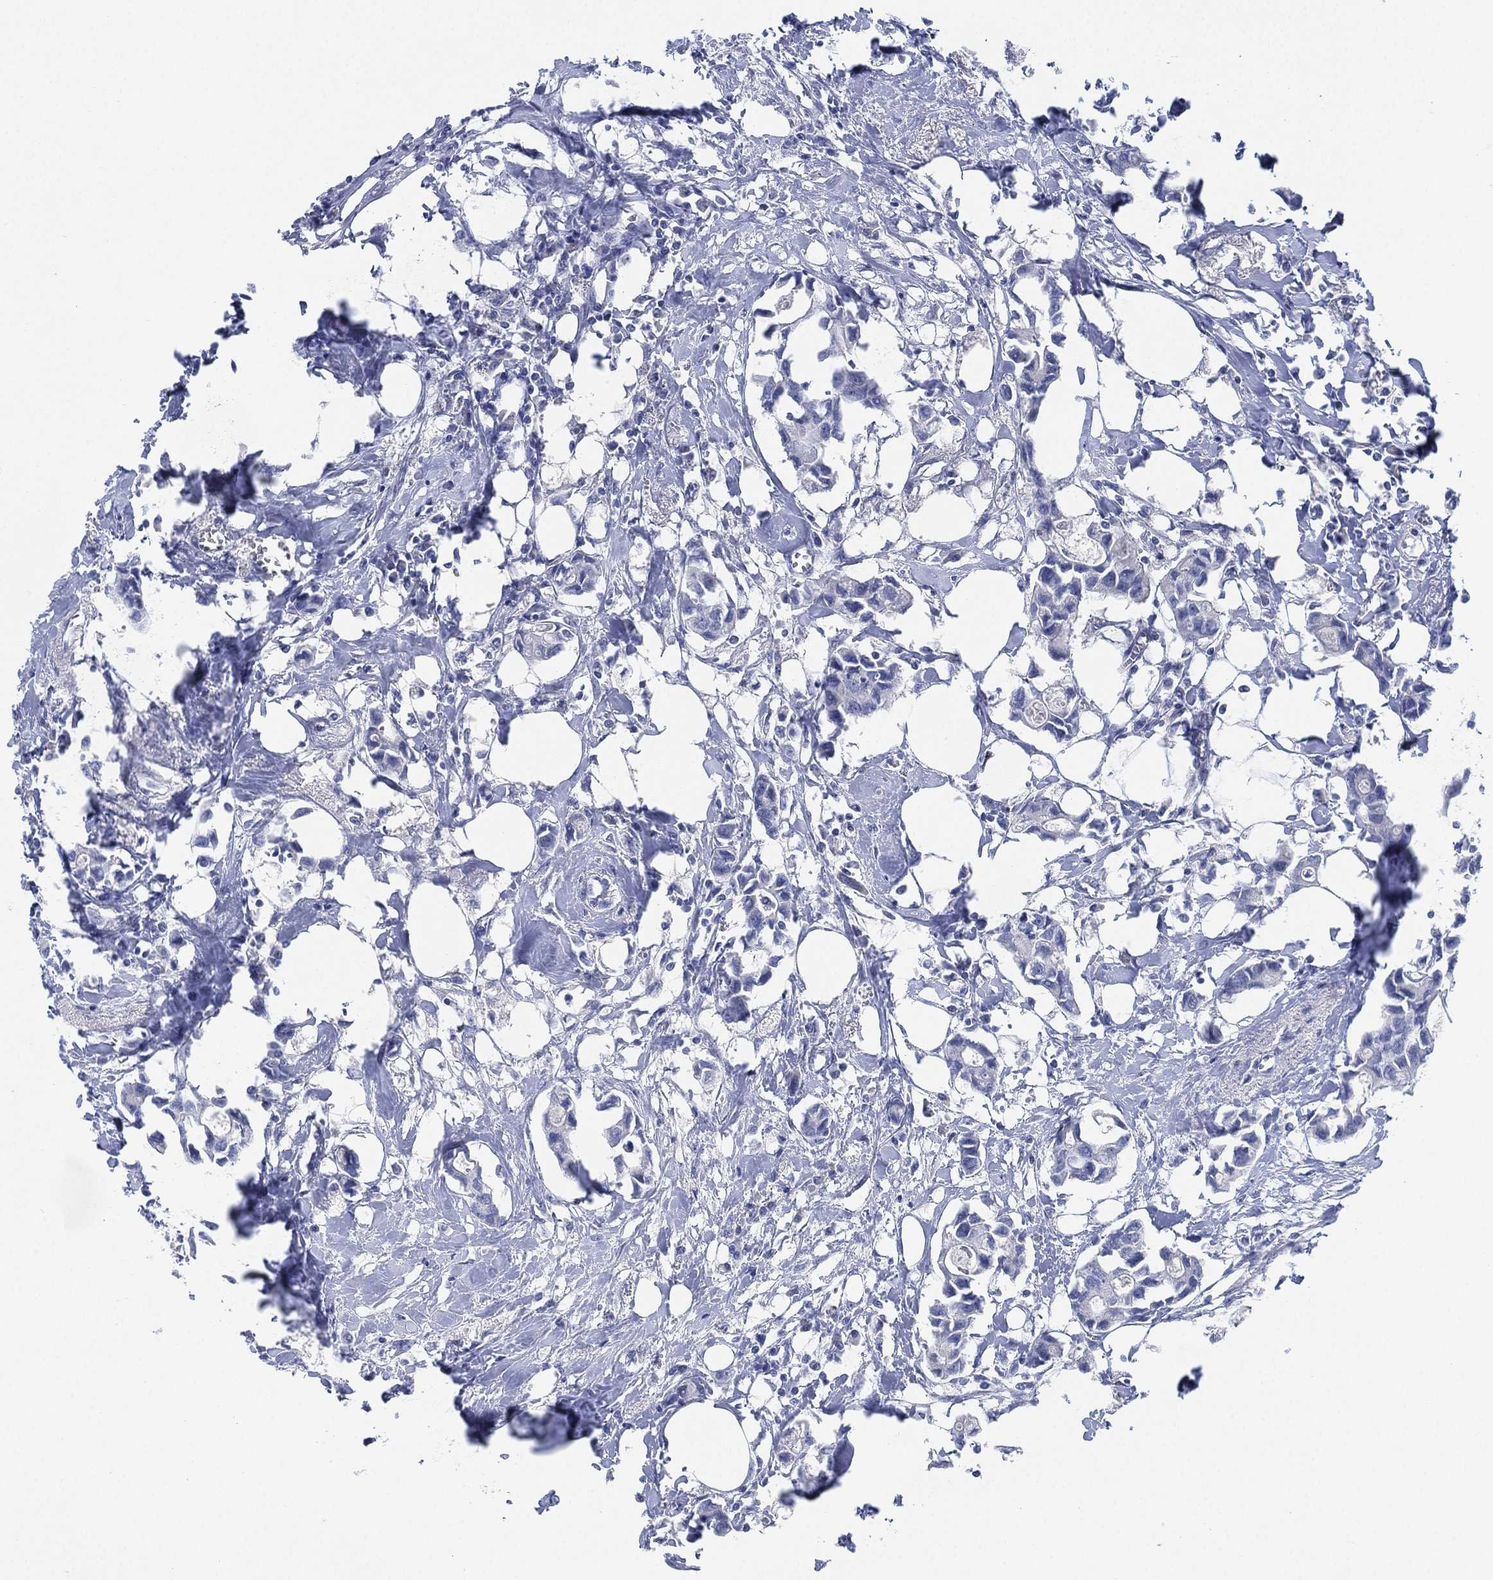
{"staining": {"intensity": "negative", "quantity": "none", "location": "none"}, "tissue": "breast cancer", "cell_type": "Tumor cells", "image_type": "cancer", "snomed": [{"axis": "morphology", "description": "Duct carcinoma"}, {"axis": "topography", "description": "Breast"}], "caption": "This is a histopathology image of IHC staining of breast cancer (intraductal carcinoma), which shows no expression in tumor cells.", "gene": "ADAD2", "patient": {"sex": "female", "age": 83}}